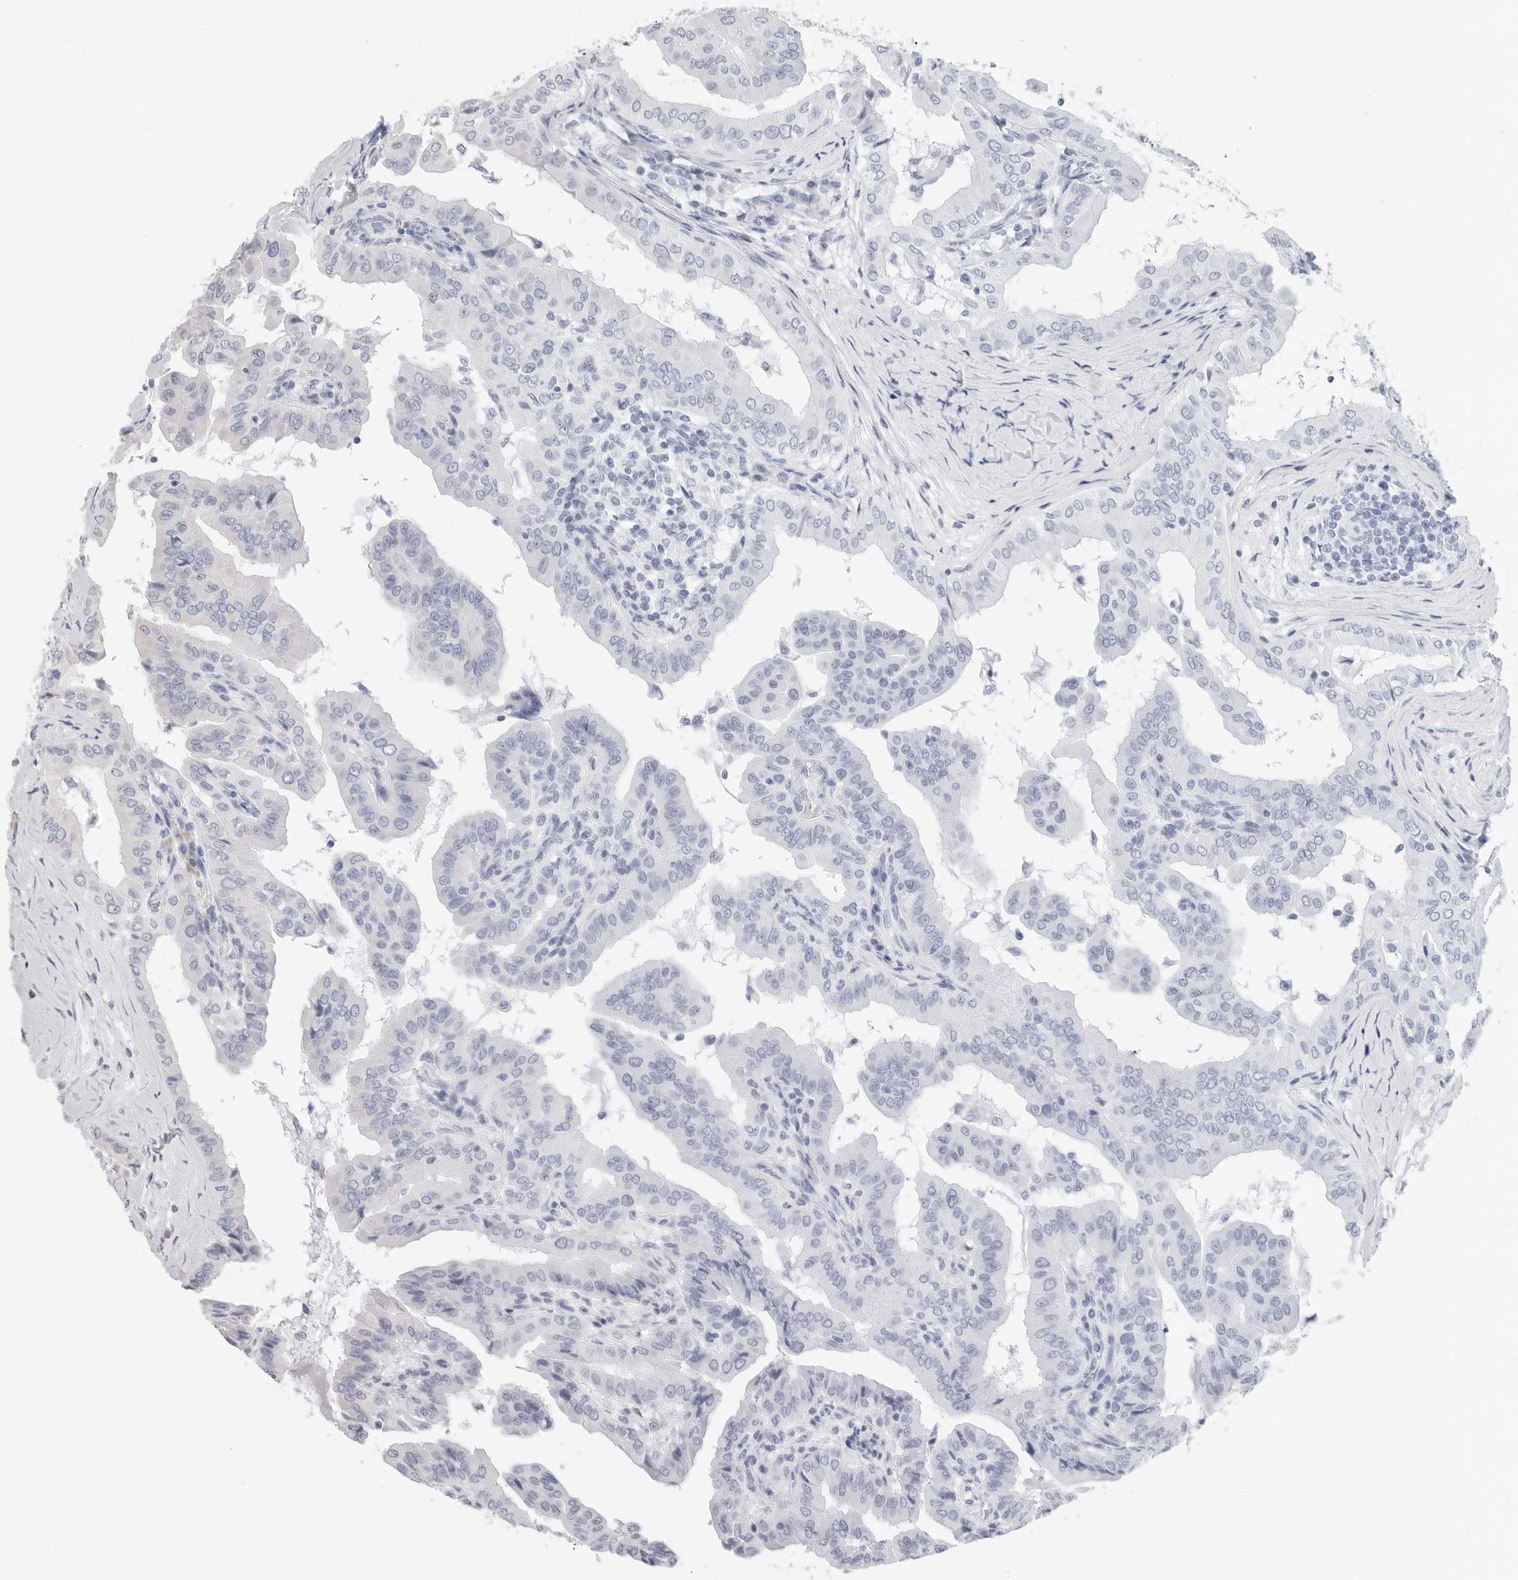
{"staining": {"intensity": "weak", "quantity": "25%-75%", "location": "cytoplasmic/membranous"}, "tissue": "thyroid cancer", "cell_type": "Tumor cells", "image_type": "cancer", "snomed": [{"axis": "morphology", "description": "Papillary adenocarcinoma, NOS"}, {"axis": "topography", "description": "Thyroid gland"}], "caption": "Immunohistochemistry (IHC) staining of thyroid papillary adenocarcinoma, which exhibits low levels of weak cytoplasmic/membranous positivity in about 25%-75% of tumor cells indicating weak cytoplasmic/membranous protein positivity. The staining was performed using DAB (3,3'-diaminobenzidine) (brown) for protein detection and nuclei were counterstained in hematoxylin (blue).", "gene": "EDN2", "patient": {"sex": "male", "age": 33}}